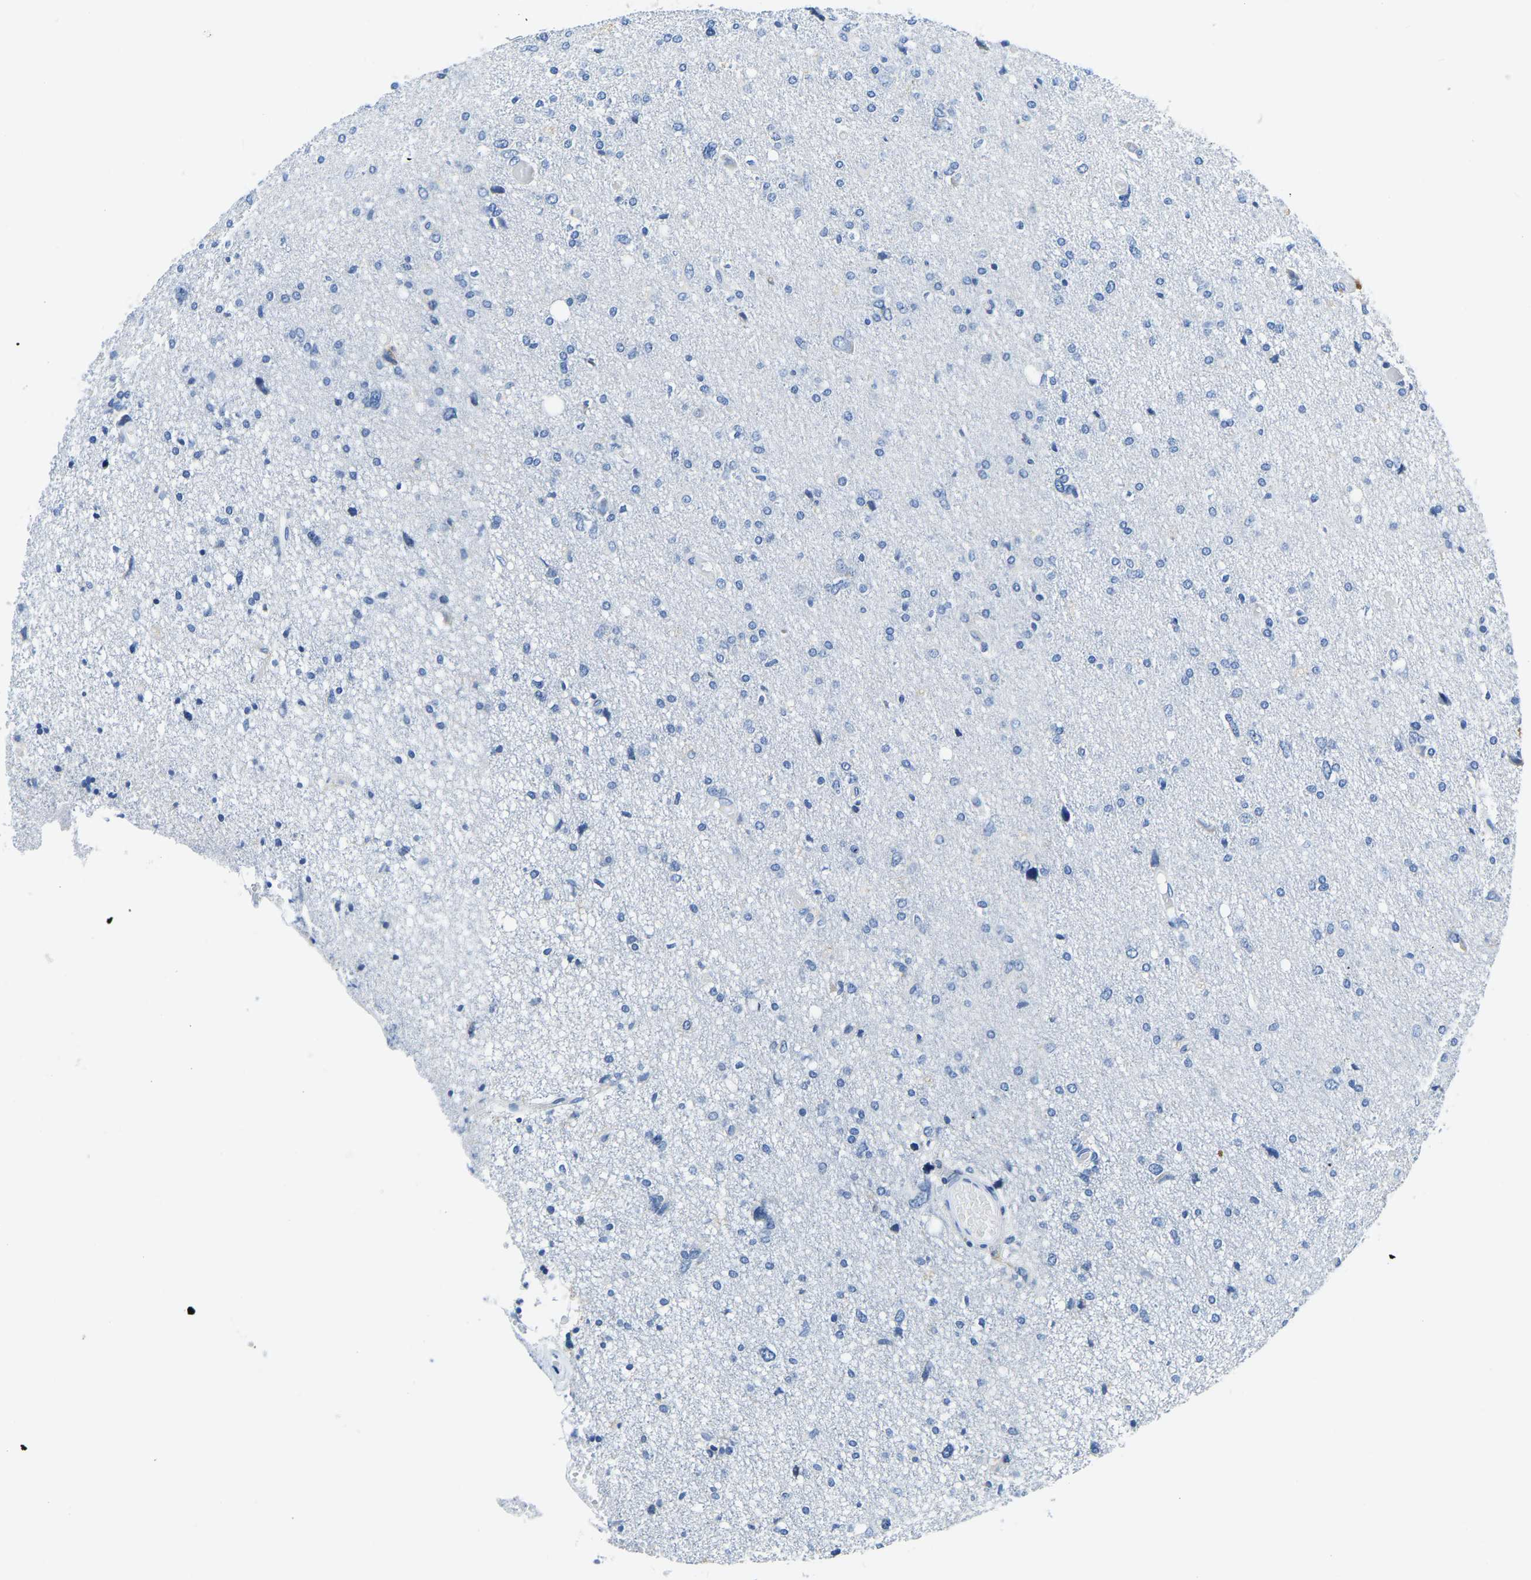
{"staining": {"intensity": "negative", "quantity": "none", "location": "none"}, "tissue": "glioma", "cell_type": "Tumor cells", "image_type": "cancer", "snomed": [{"axis": "morphology", "description": "Glioma, malignant, High grade"}, {"axis": "topography", "description": "Brain"}], "caption": "Glioma stained for a protein using immunohistochemistry exhibits no expression tumor cells.", "gene": "ZDHHC13", "patient": {"sex": "female", "age": 59}}